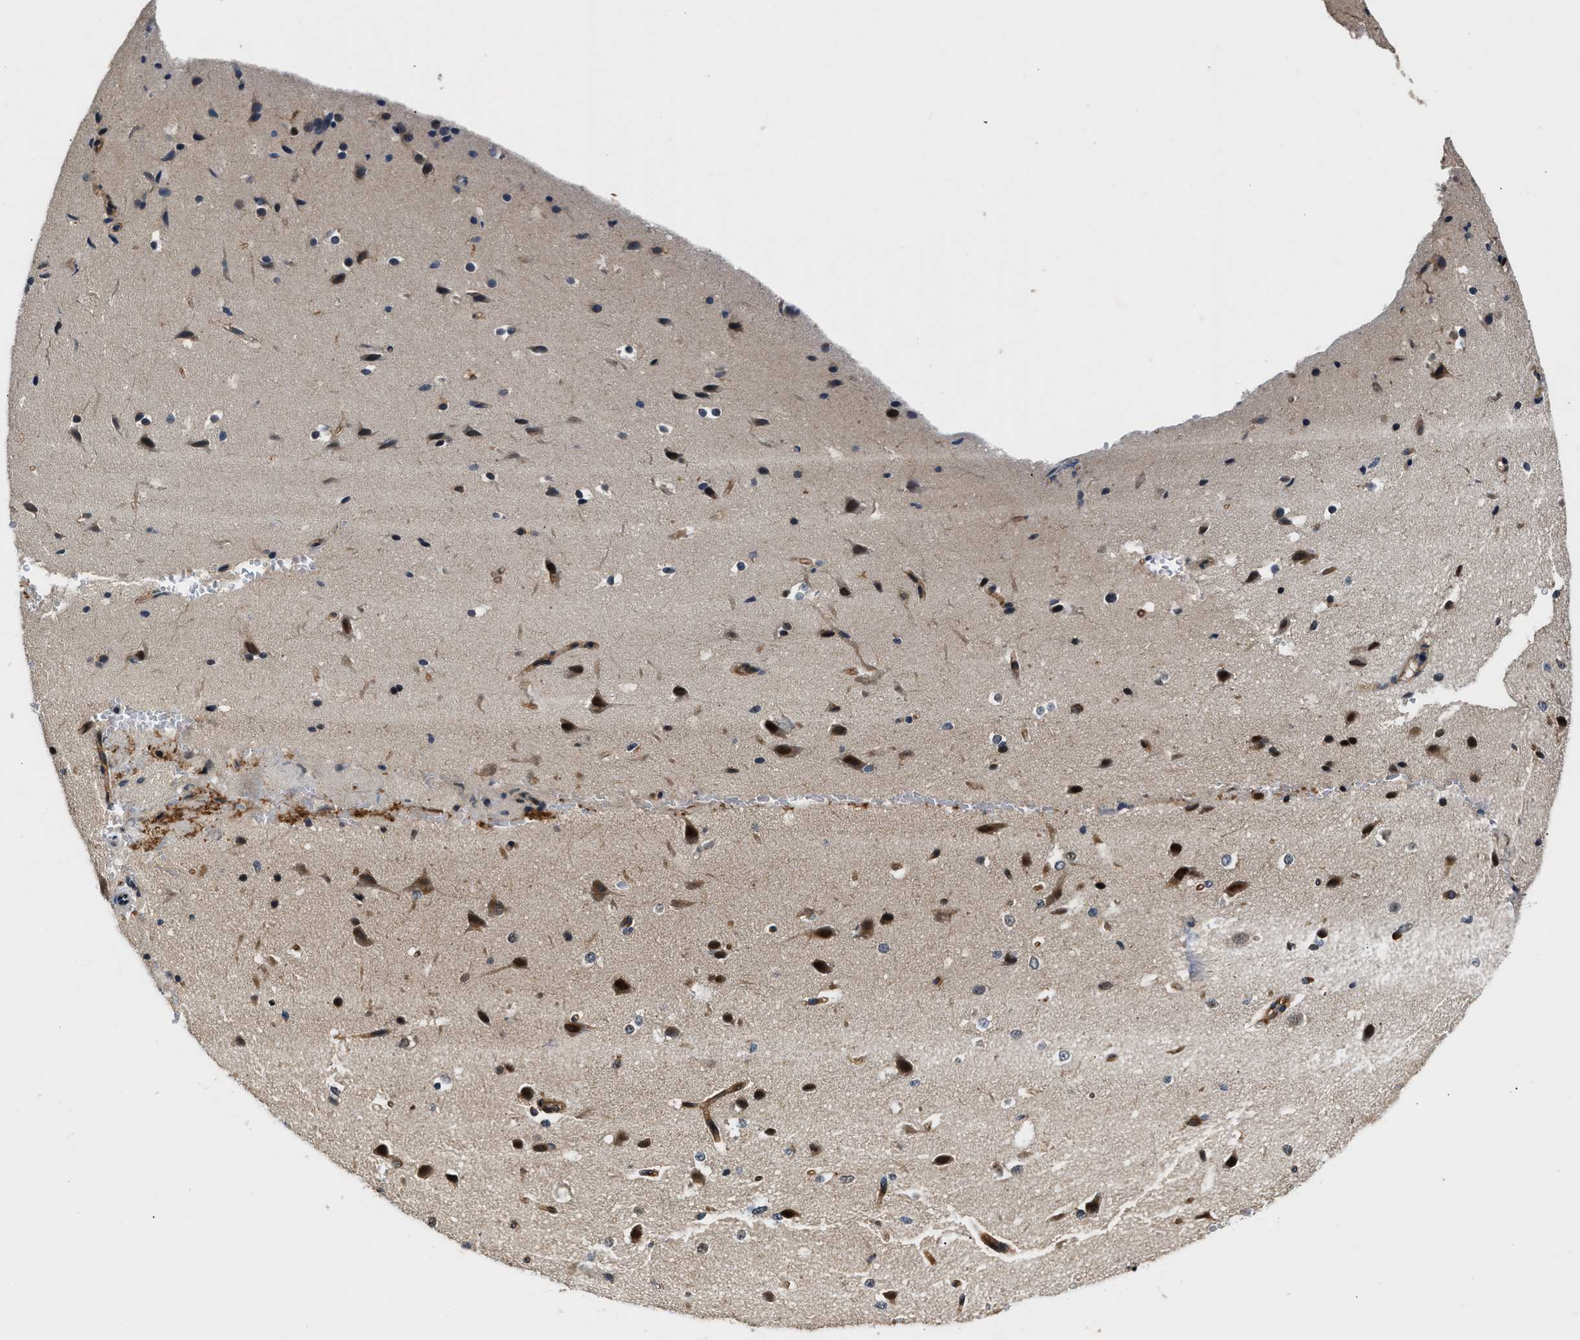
{"staining": {"intensity": "moderate", "quantity": ">75%", "location": "cytoplasmic/membranous"}, "tissue": "cerebral cortex", "cell_type": "Endothelial cells", "image_type": "normal", "snomed": [{"axis": "morphology", "description": "Normal tissue, NOS"}, {"axis": "morphology", "description": "Developmental malformation"}, {"axis": "topography", "description": "Cerebral cortex"}], "caption": "Moderate cytoplasmic/membranous expression for a protein is seen in about >75% of endothelial cells of normal cerebral cortex using IHC.", "gene": "TUT7", "patient": {"sex": "female", "age": 30}}